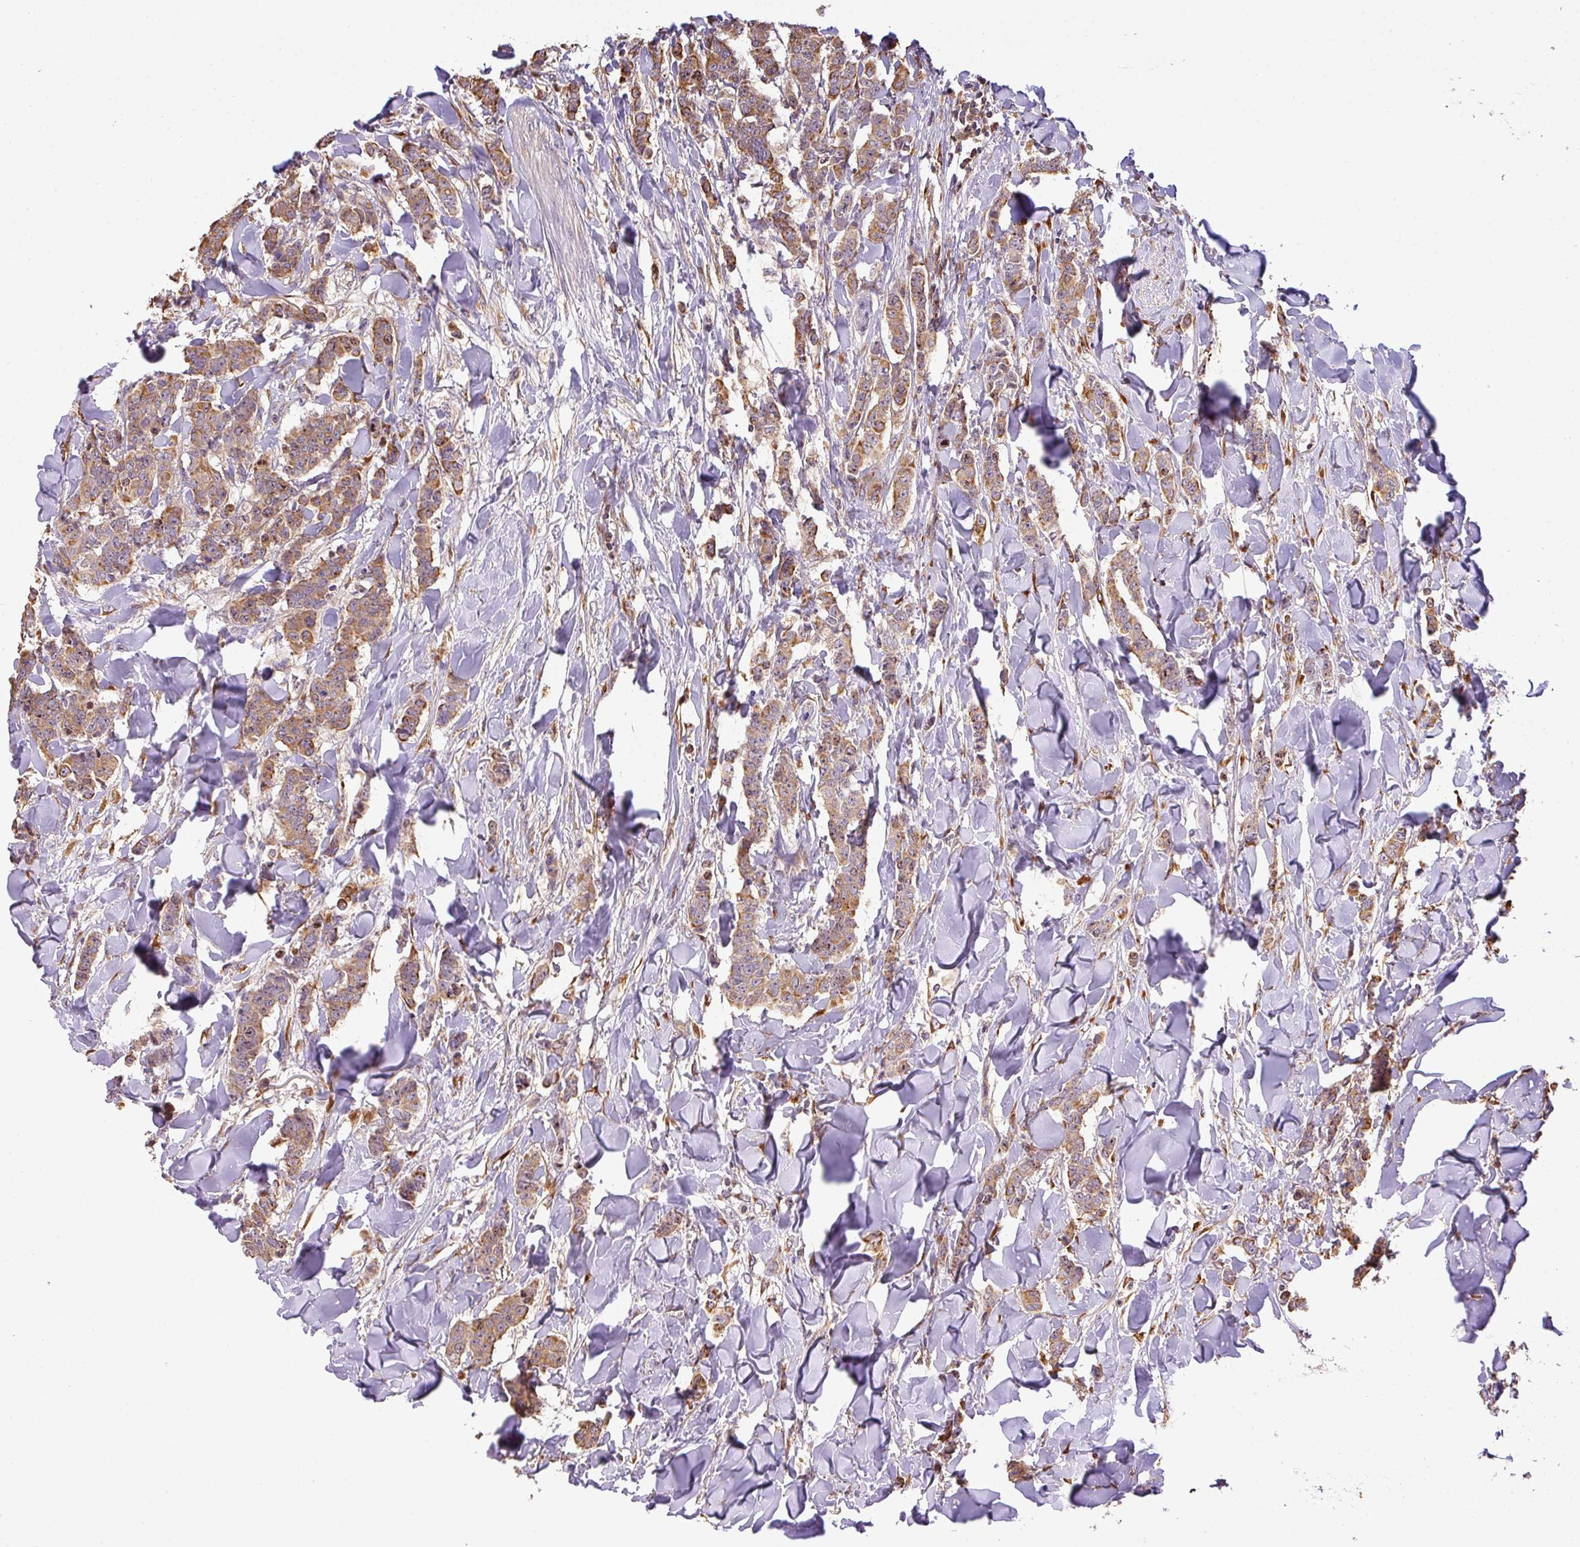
{"staining": {"intensity": "moderate", "quantity": ">75%", "location": "cytoplasmic/membranous,nuclear"}, "tissue": "breast cancer", "cell_type": "Tumor cells", "image_type": "cancer", "snomed": [{"axis": "morphology", "description": "Duct carcinoma"}, {"axis": "topography", "description": "Breast"}], "caption": "A photomicrograph of breast infiltrating ductal carcinoma stained for a protein reveals moderate cytoplasmic/membranous and nuclear brown staining in tumor cells. (DAB (3,3'-diaminobenzidine) IHC with brightfield microscopy, high magnification).", "gene": "VENTX", "patient": {"sex": "female", "age": 40}}